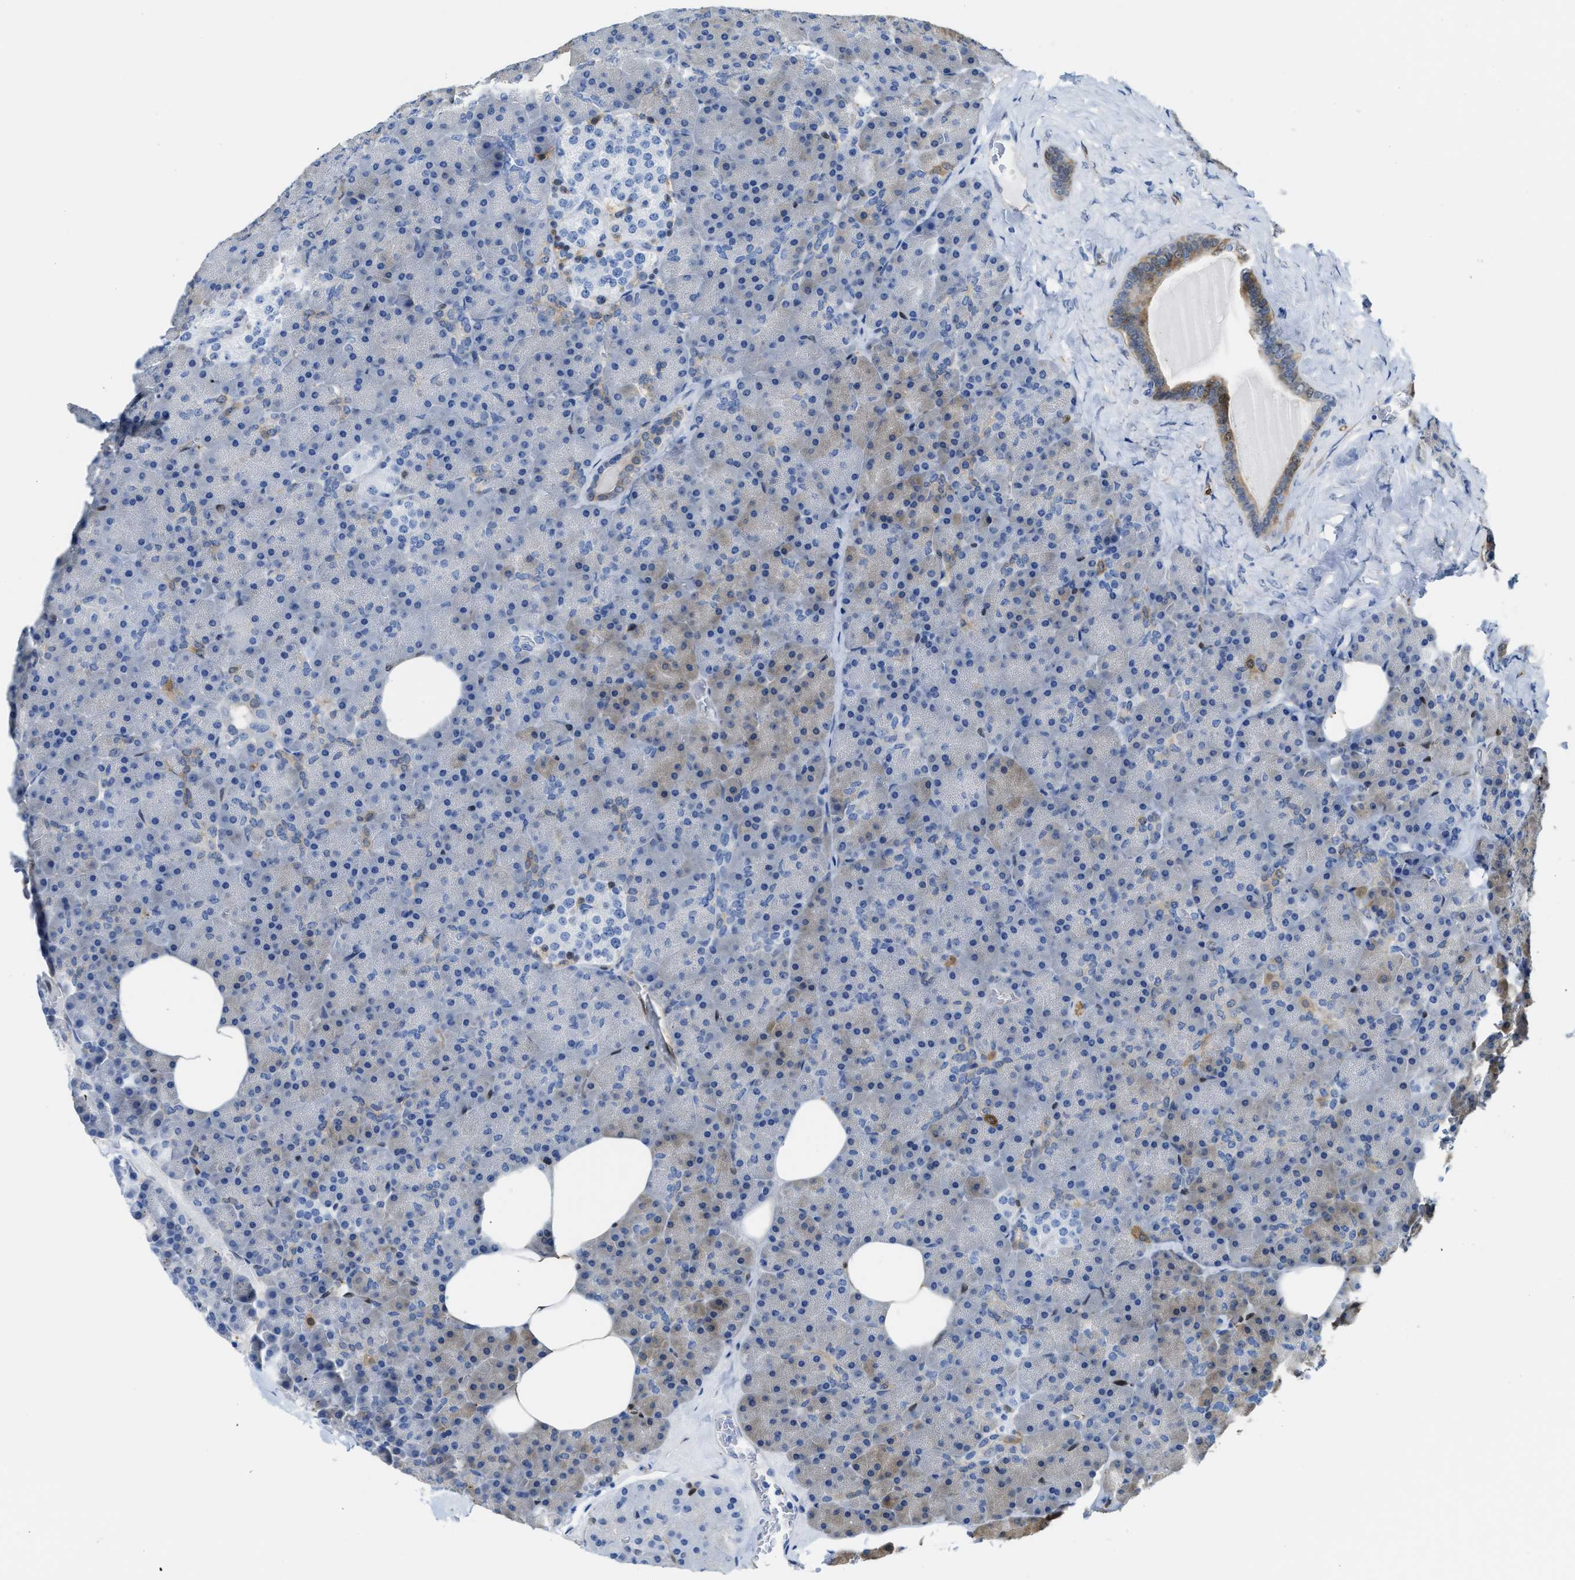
{"staining": {"intensity": "moderate", "quantity": "<25%", "location": "cytoplasmic/membranous"}, "tissue": "pancreas", "cell_type": "Exocrine glandular cells", "image_type": "normal", "snomed": [{"axis": "morphology", "description": "Normal tissue, NOS"}, {"axis": "morphology", "description": "Carcinoid, malignant, NOS"}, {"axis": "topography", "description": "Pancreas"}], "caption": "Moderate cytoplasmic/membranous staining is appreciated in about <25% of exocrine glandular cells in benign pancreas. (DAB = brown stain, brightfield microscopy at high magnification).", "gene": "ASS1", "patient": {"sex": "female", "age": 35}}